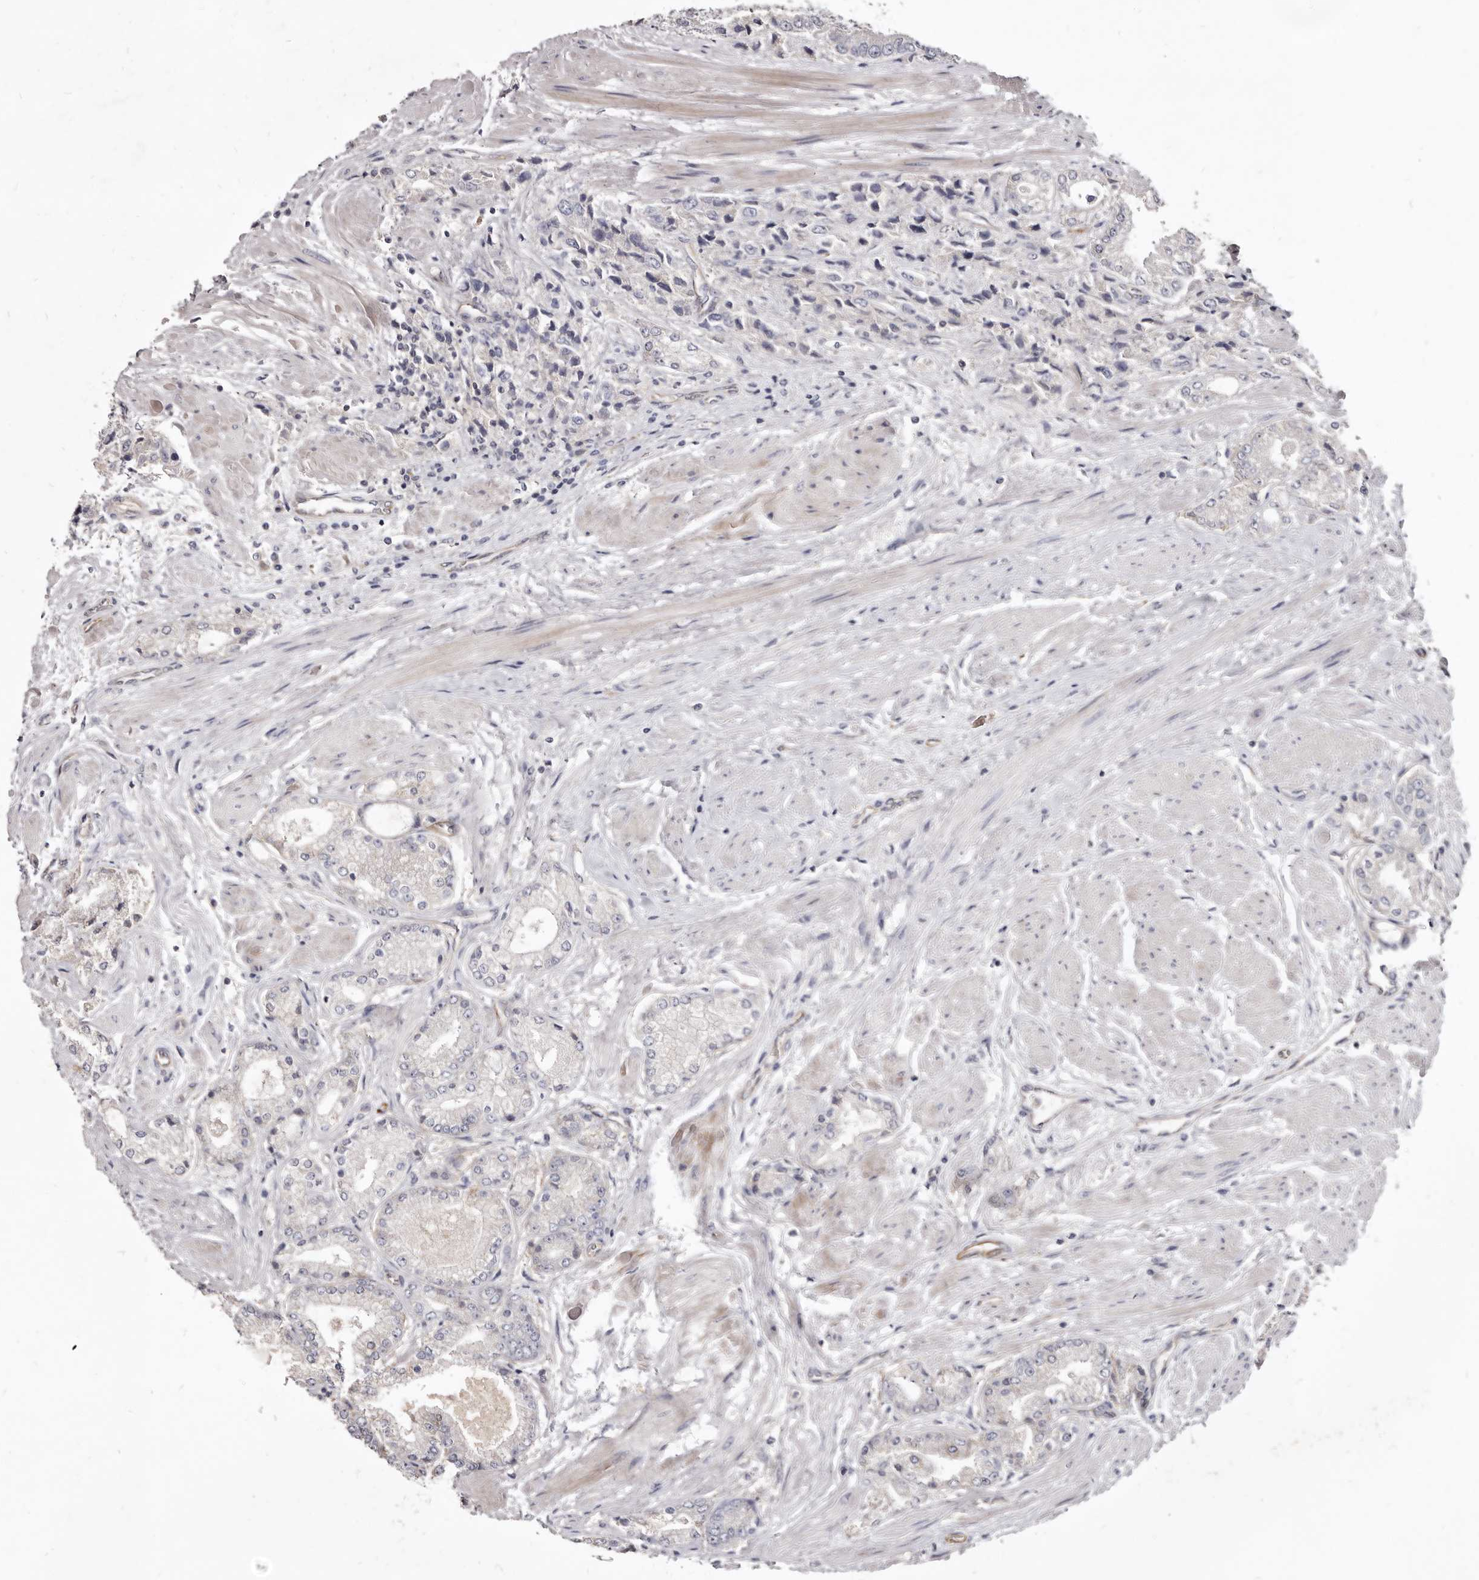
{"staining": {"intensity": "negative", "quantity": "none", "location": "none"}, "tissue": "prostate cancer", "cell_type": "Tumor cells", "image_type": "cancer", "snomed": [{"axis": "morphology", "description": "Adenocarcinoma, High grade"}, {"axis": "topography", "description": "Prostate"}], "caption": "Immunohistochemistry histopathology image of neoplastic tissue: human prostate cancer stained with DAB (3,3'-diaminobenzidine) reveals no significant protein positivity in tumor cells.", "gene": "FAS", "patient": {"sex": "male", "age": 50}}